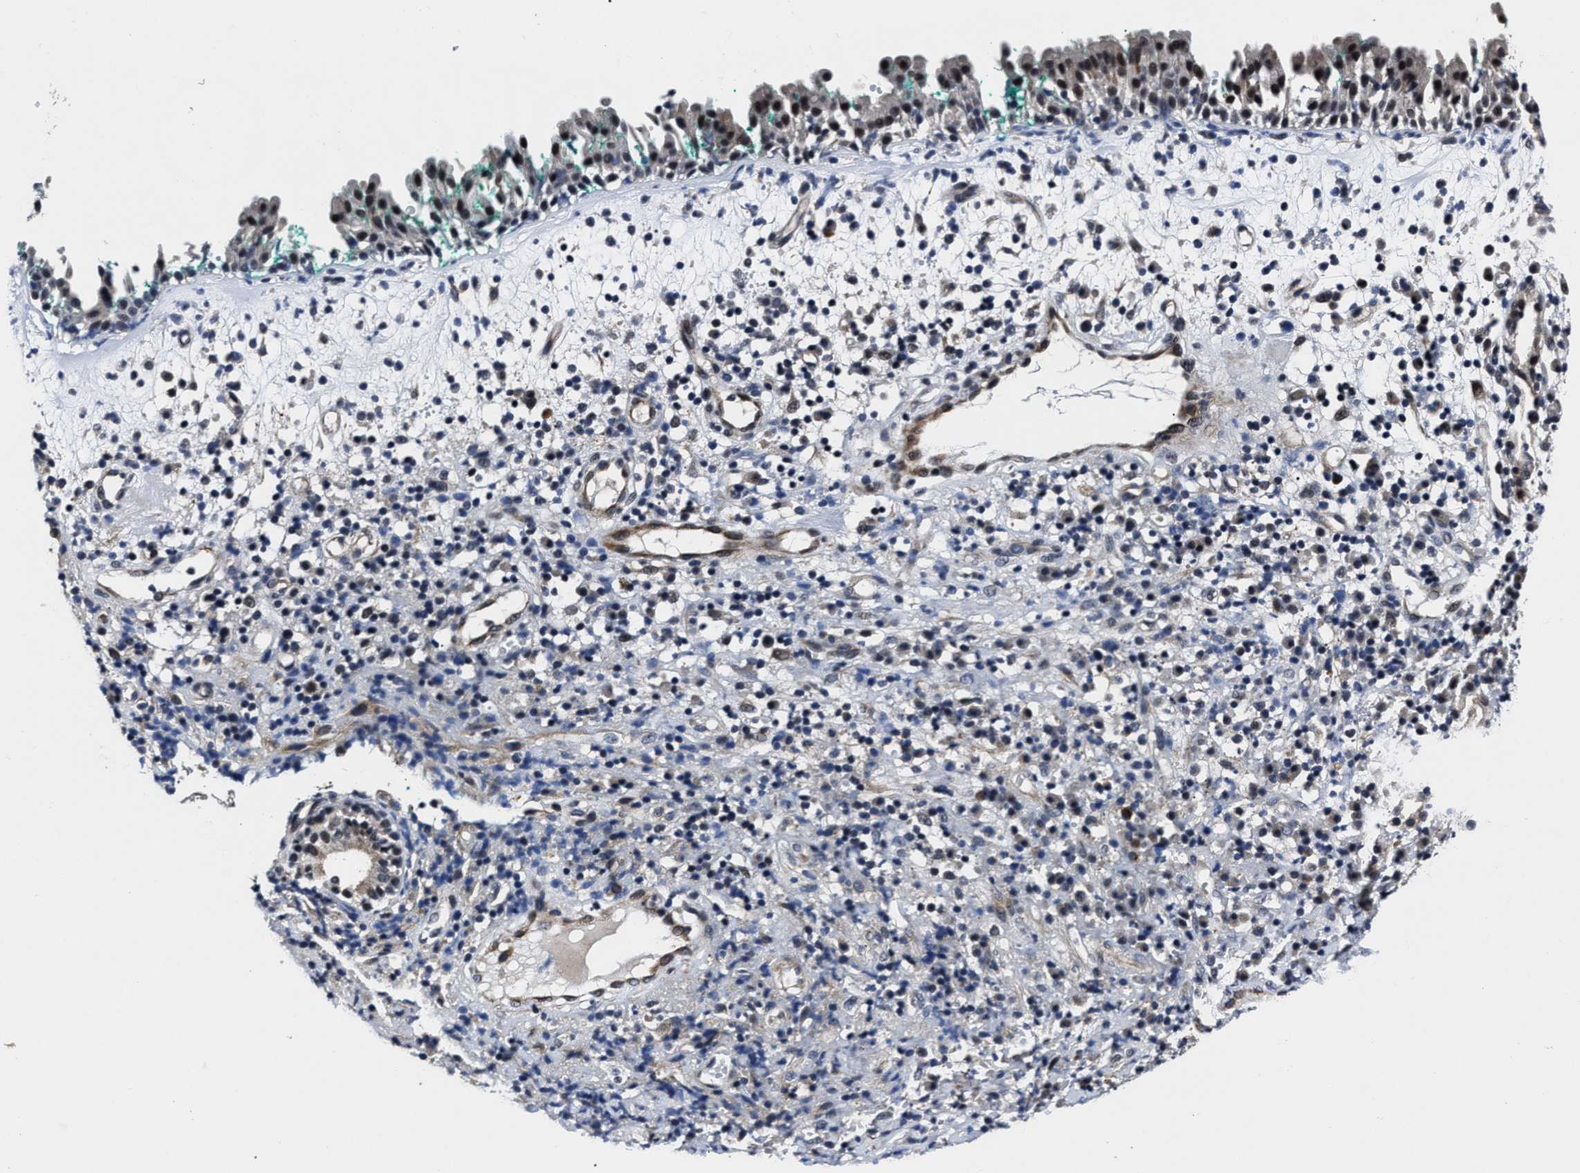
{"staining": {"intensity": "moderate", "quantity": "<25%", "location": "nuclear"}, "tissue": "nasopharynx", "cell_type": "Respiratory epithelial cells", "image_type": "normal", "snomed": [{"axis": "morphology", "description": "Normal tissue, NOS"}, {"axis": "morphology", "description": "Basal cell carcinoma"}, {"axis": "topography", "description": "Cartilage tissue"}, {"axis": "topography", "description": "Nasopharynx"}, {"axis": "topography", "description": "Oral tissue"}], "caption": "Nasopharynx stained with DAB (3,3'-diaminobenzidine) immunohistochemistry (IHC) displays low levels of moderate nuclear positivity in about <25% of respiratory epithelial cells.", "gene": "RSBN1L", "patient": {"sex": "female", "age": 77}}